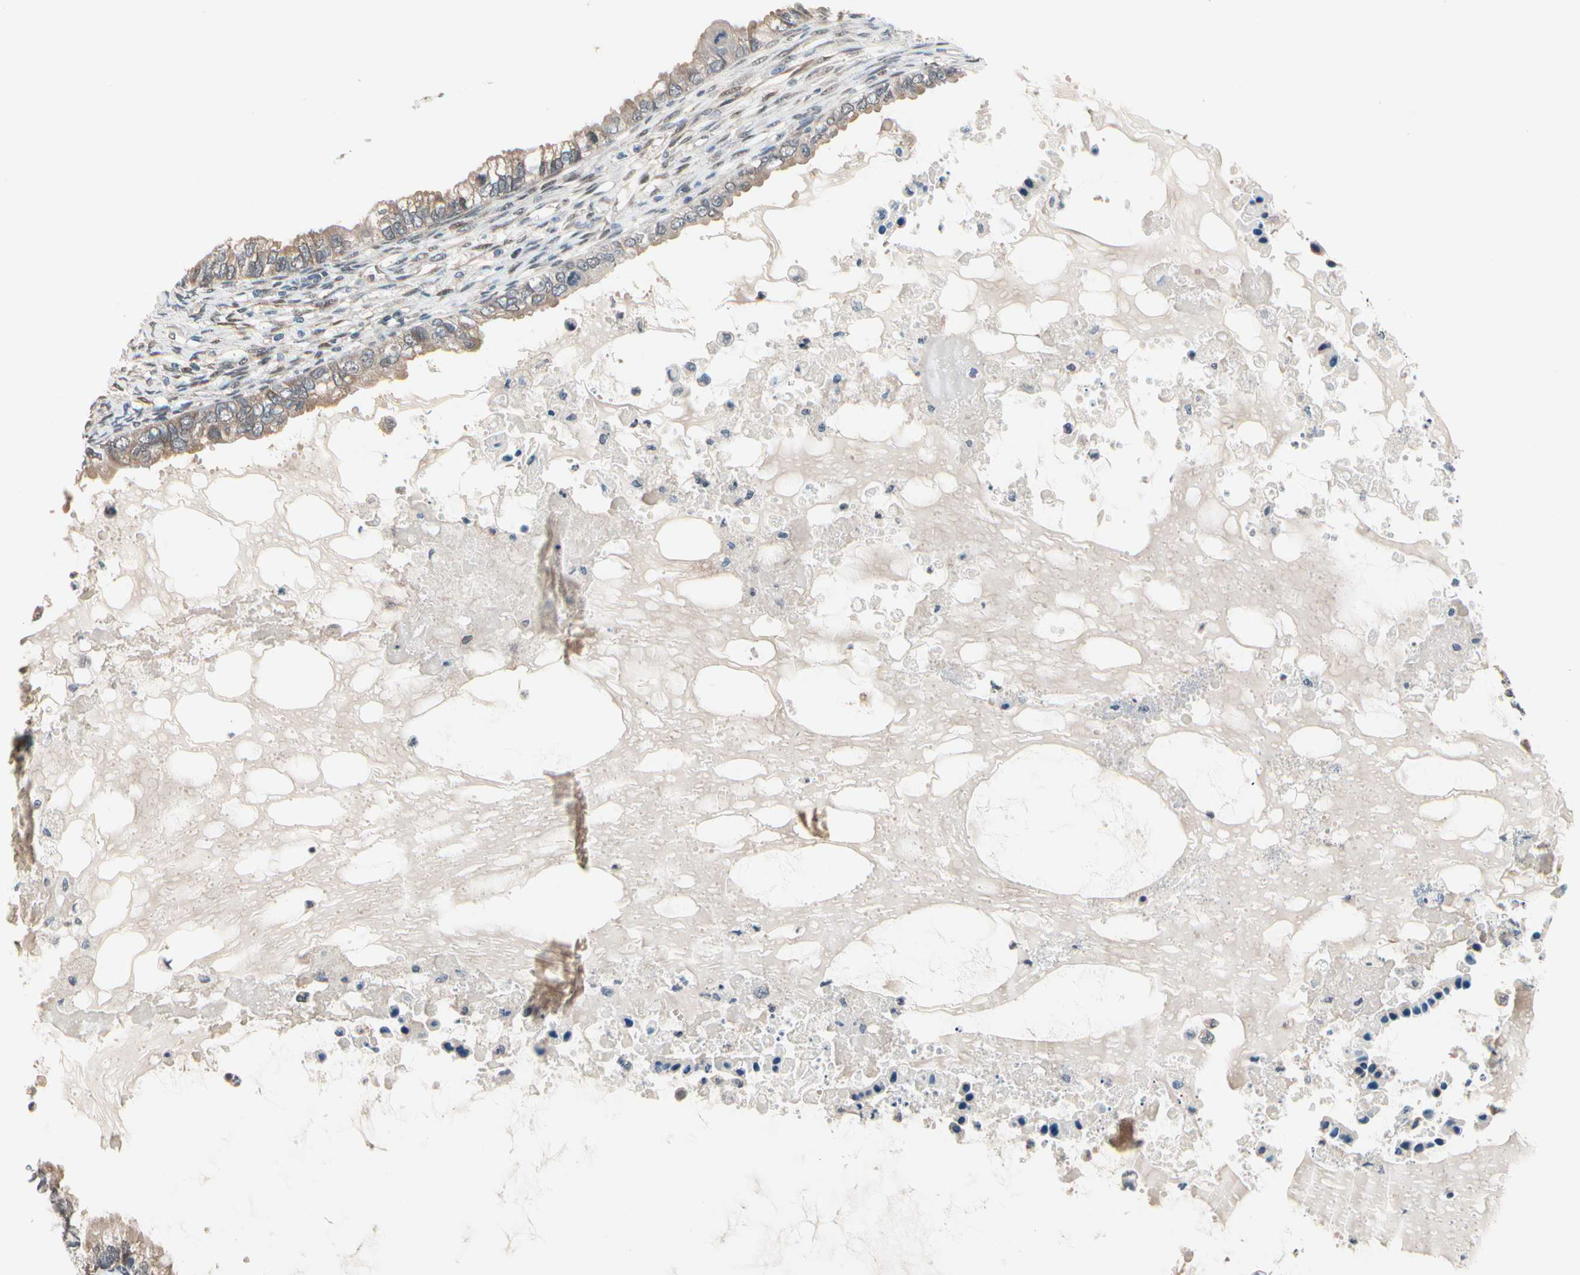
{"staining": {"intensity": "weak", "quantity": ">75%", "location": "cytoplasmic/membranous"}, "tissue": "ovarian cancer", "cell_type": "Tumor cells", "image_type": "cancer", "snomed": [{"axis": "morphology", "description": "Cystadenocarcinoma, mucinous, NOS"}, {"axis": "topography", "description": "Ovary"}], "caption": "This photomicrograph shows immunohistochemistry staining of human ovarian cancer, with low weak cytoplasmic/membranous positivity in about >75% of tumor cells.", "gene": "PRDX6", "patient": {"sex": "female", "age": 80}}